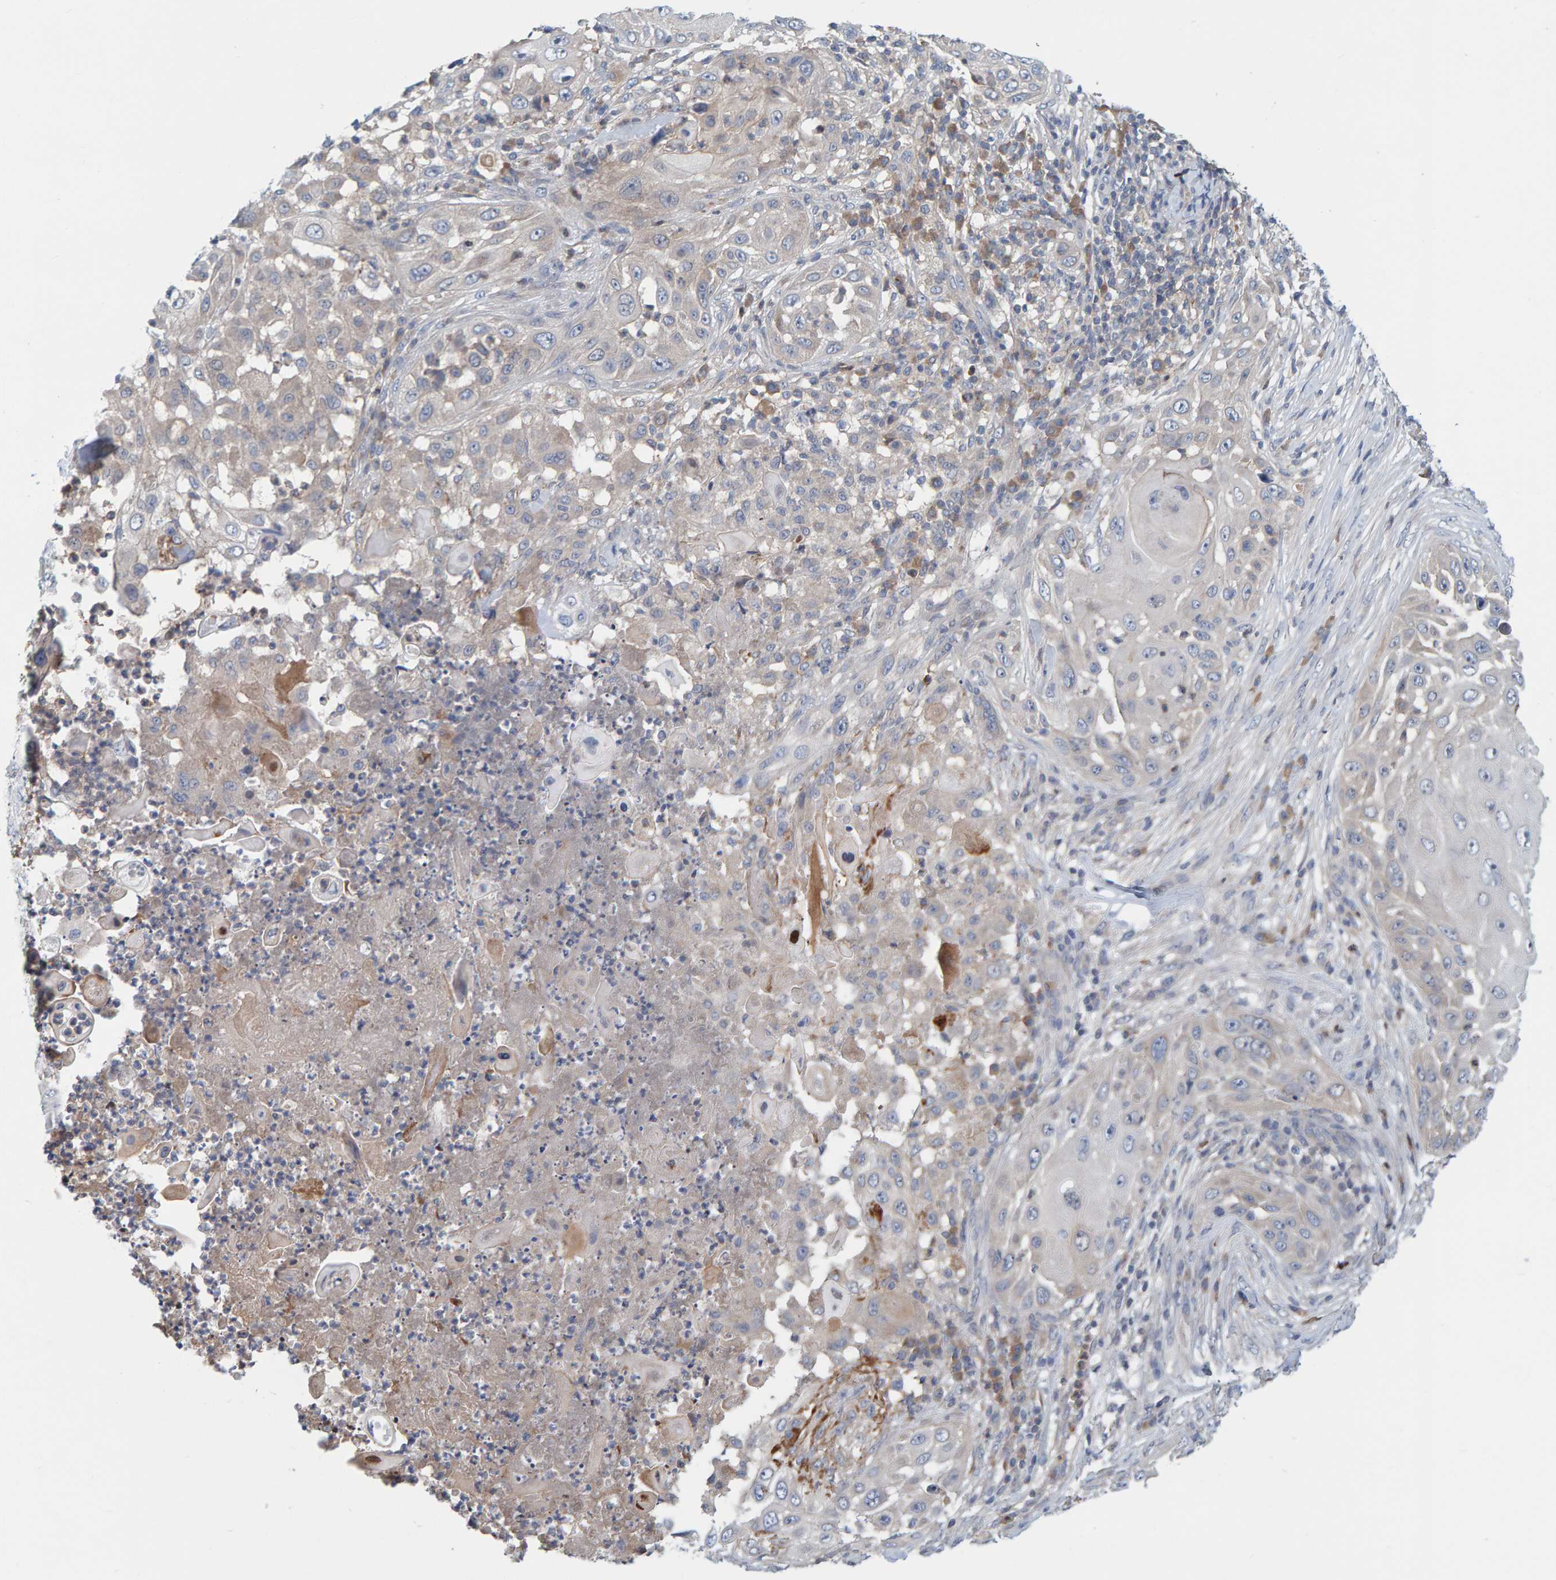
{"staining": {"intensity": "negative", "quantity": "none", "location": "none"}, "tissue": "skin cancer", "cell_type": "Tumor cells", "image_type": "cancer", "snomed": [{"axis": "morphology", "description": "Squamous cell carcinoma, NOS"}, {"axis": "topography", "description": "Skin"}], "caption": "Squamous cell carcinoma (skin) was stained to show a protein in brown. There is no significant positivity in tumor cells.", "gene": "TATDN1", "patient": {"sex": "female", "age": 44}}